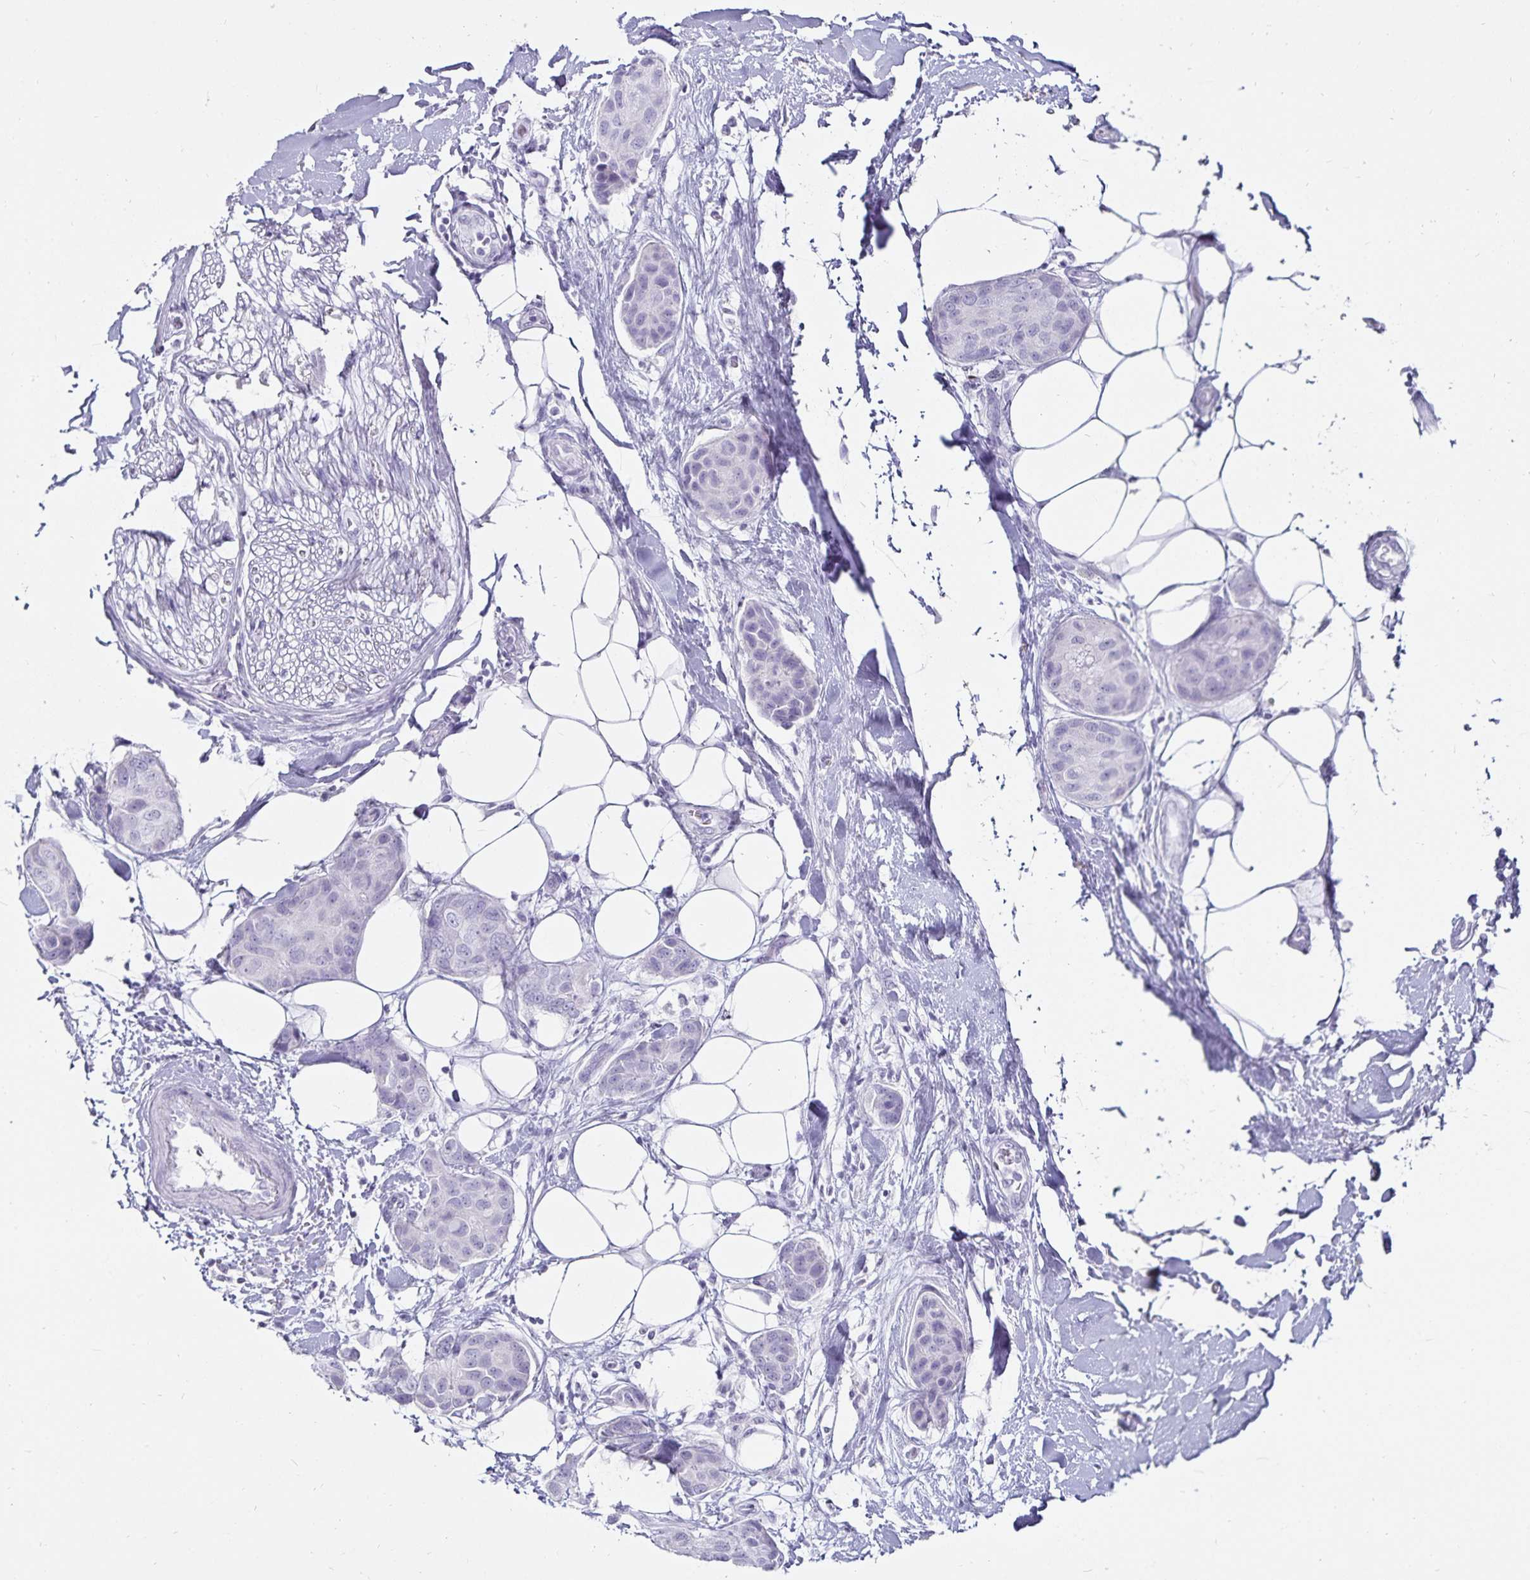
{"staining": {"intensity": "negative", "quantity": "none", "location": "none"}, "tissue": "breast cancer", "cell_type": "Tumor cells", "image_type": "cancer", "snomed": [{"axis": "morphology", "description": "Duct carcinoma"}, {"axis": "topography", "description": "Breast"}, {"axis": "topography", "description": "Lymph node"}], "caption": "Photomicrograph shows no protein positivity in tumor cells of breast invasive ductal carcinoma tissue. Nuclei are stained in blue.", "gene": "DEFA6", "patient": {"sex": "female", "age": 80}}